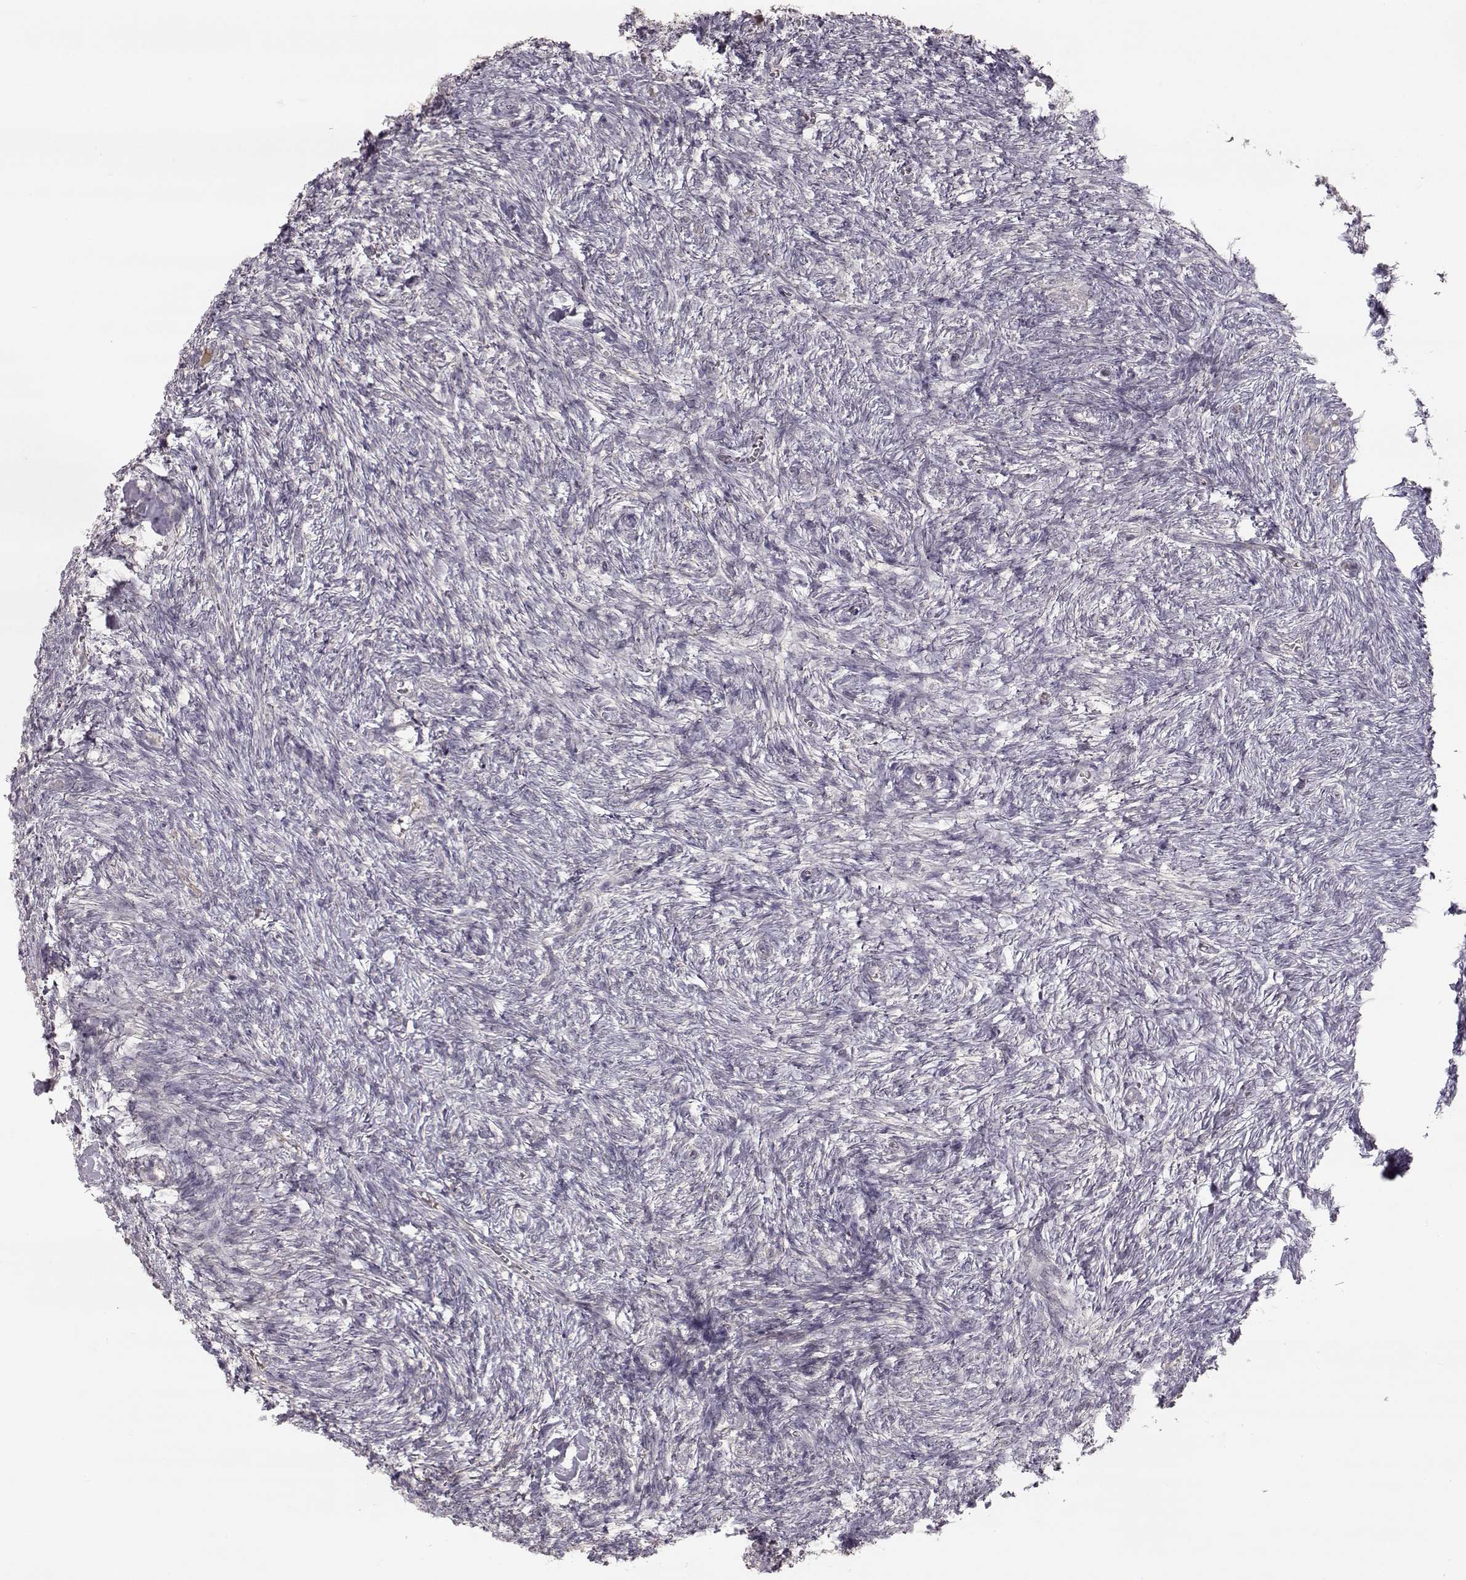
{"staining": {"intensity": "weak", "quantity": ">75%", "location": "cytoplasmic/membranous"}, "tissue": "ovary", "cell_type": "Follicle cells", "image_type": "normal", "snomed": [{"axis": "morphology", "description": "Normal tissue, NOS"}, {"axis": "topography", "description": "Ovary"}], "caption": "Immunohistochemistry (DAB (3,3'-diaminobenzidine)) staining of benign human ovary shows weak cytoplasmic/membranous protein staining in about >75% of follicle cells.", "gene": "PNMT", "patient": {"sex": "female", "age": 43}}